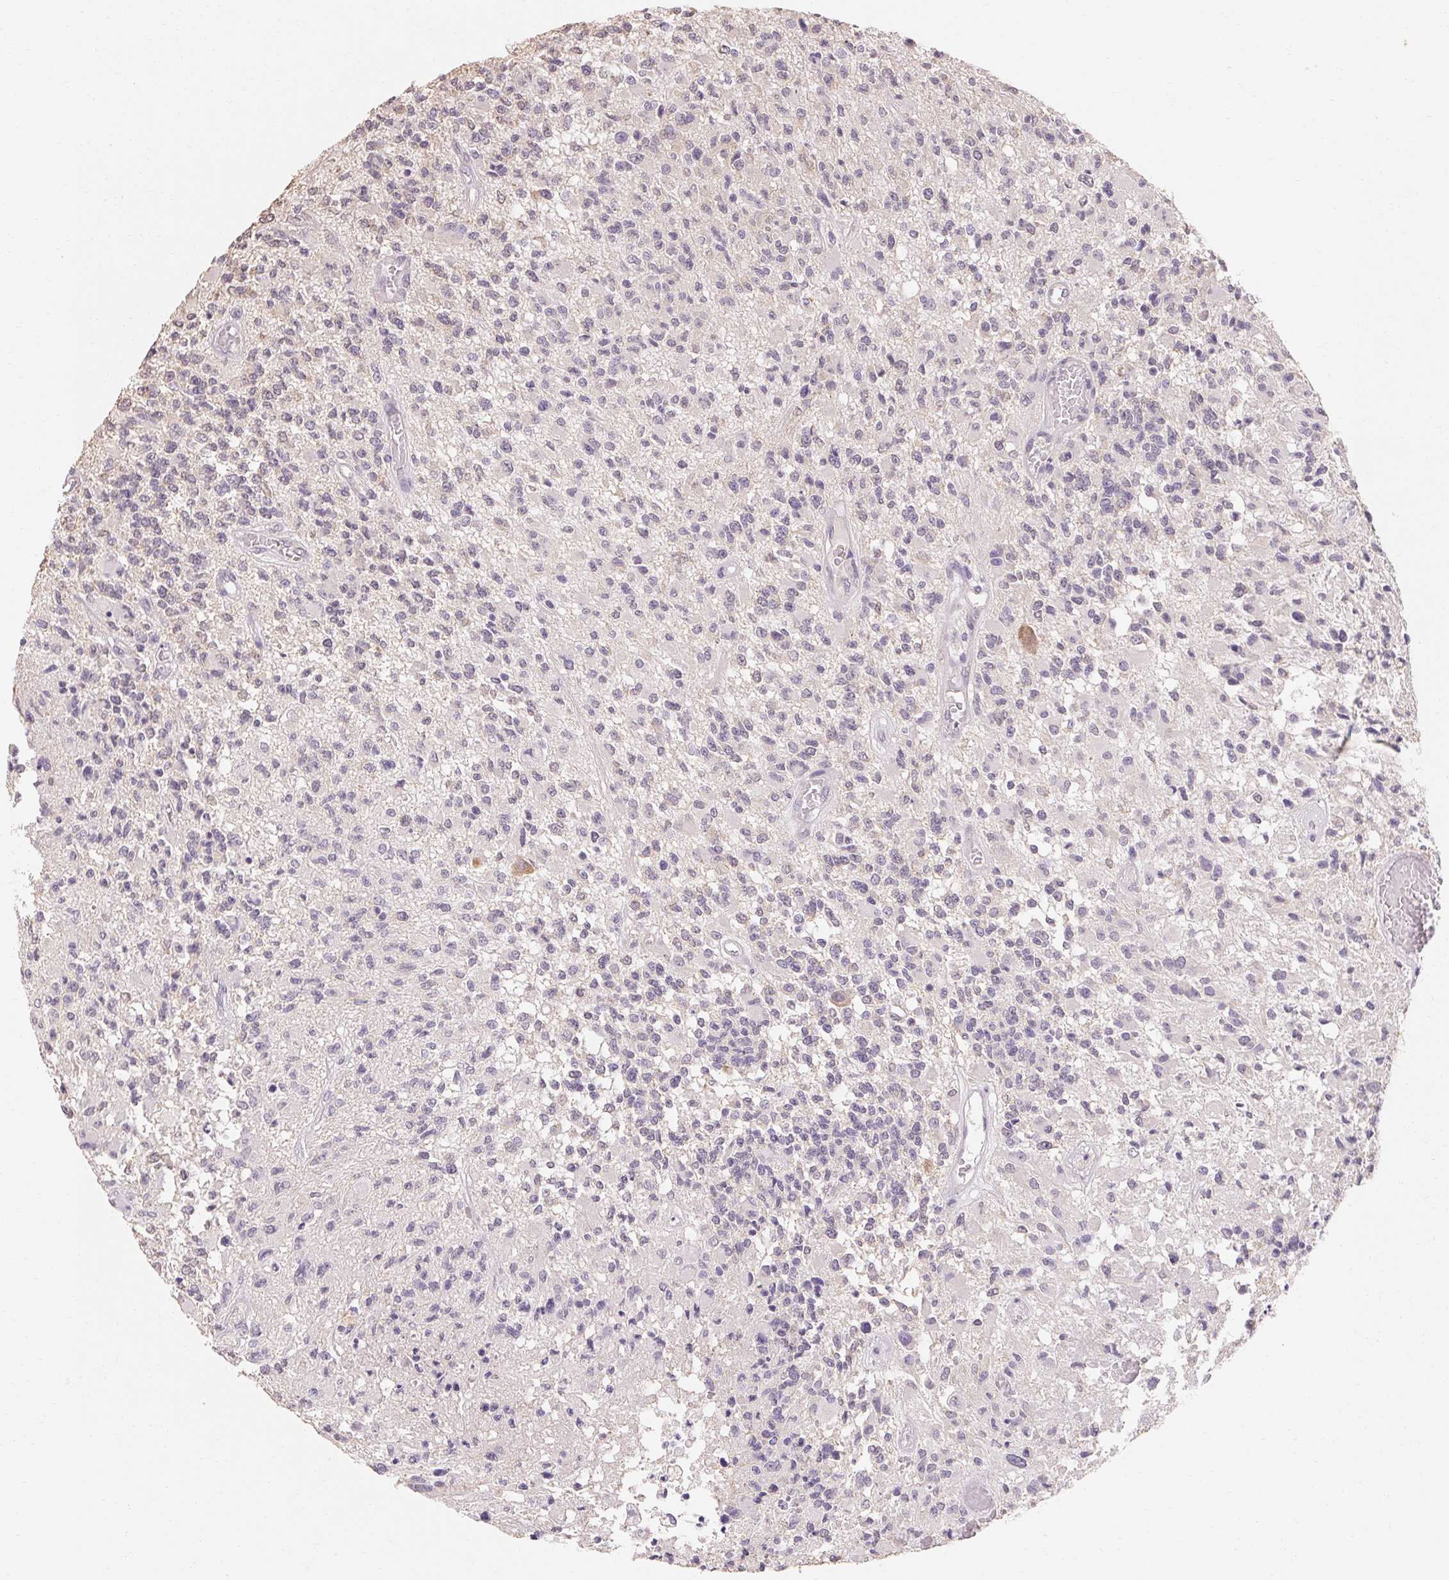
{"staining": {"intensity": "negative", "quantity": "none", "location": "none"}, "tissue": "glioma", "cell_type": "Tumor cells", "image_type": "cancer", "snomed": [{"axis": "morphology", "description": "Glioma, malignant, High grade"}, {"axis": "topography", "description": "Brain"}], "caption": "Protein analysis of glioma displays no significant expression in tumor cells. (Immunohistochemistry, brightfield microscopy, high magnification).", "gene": "MAP7D2", "patient": {"sex": "female", "age": 63}}